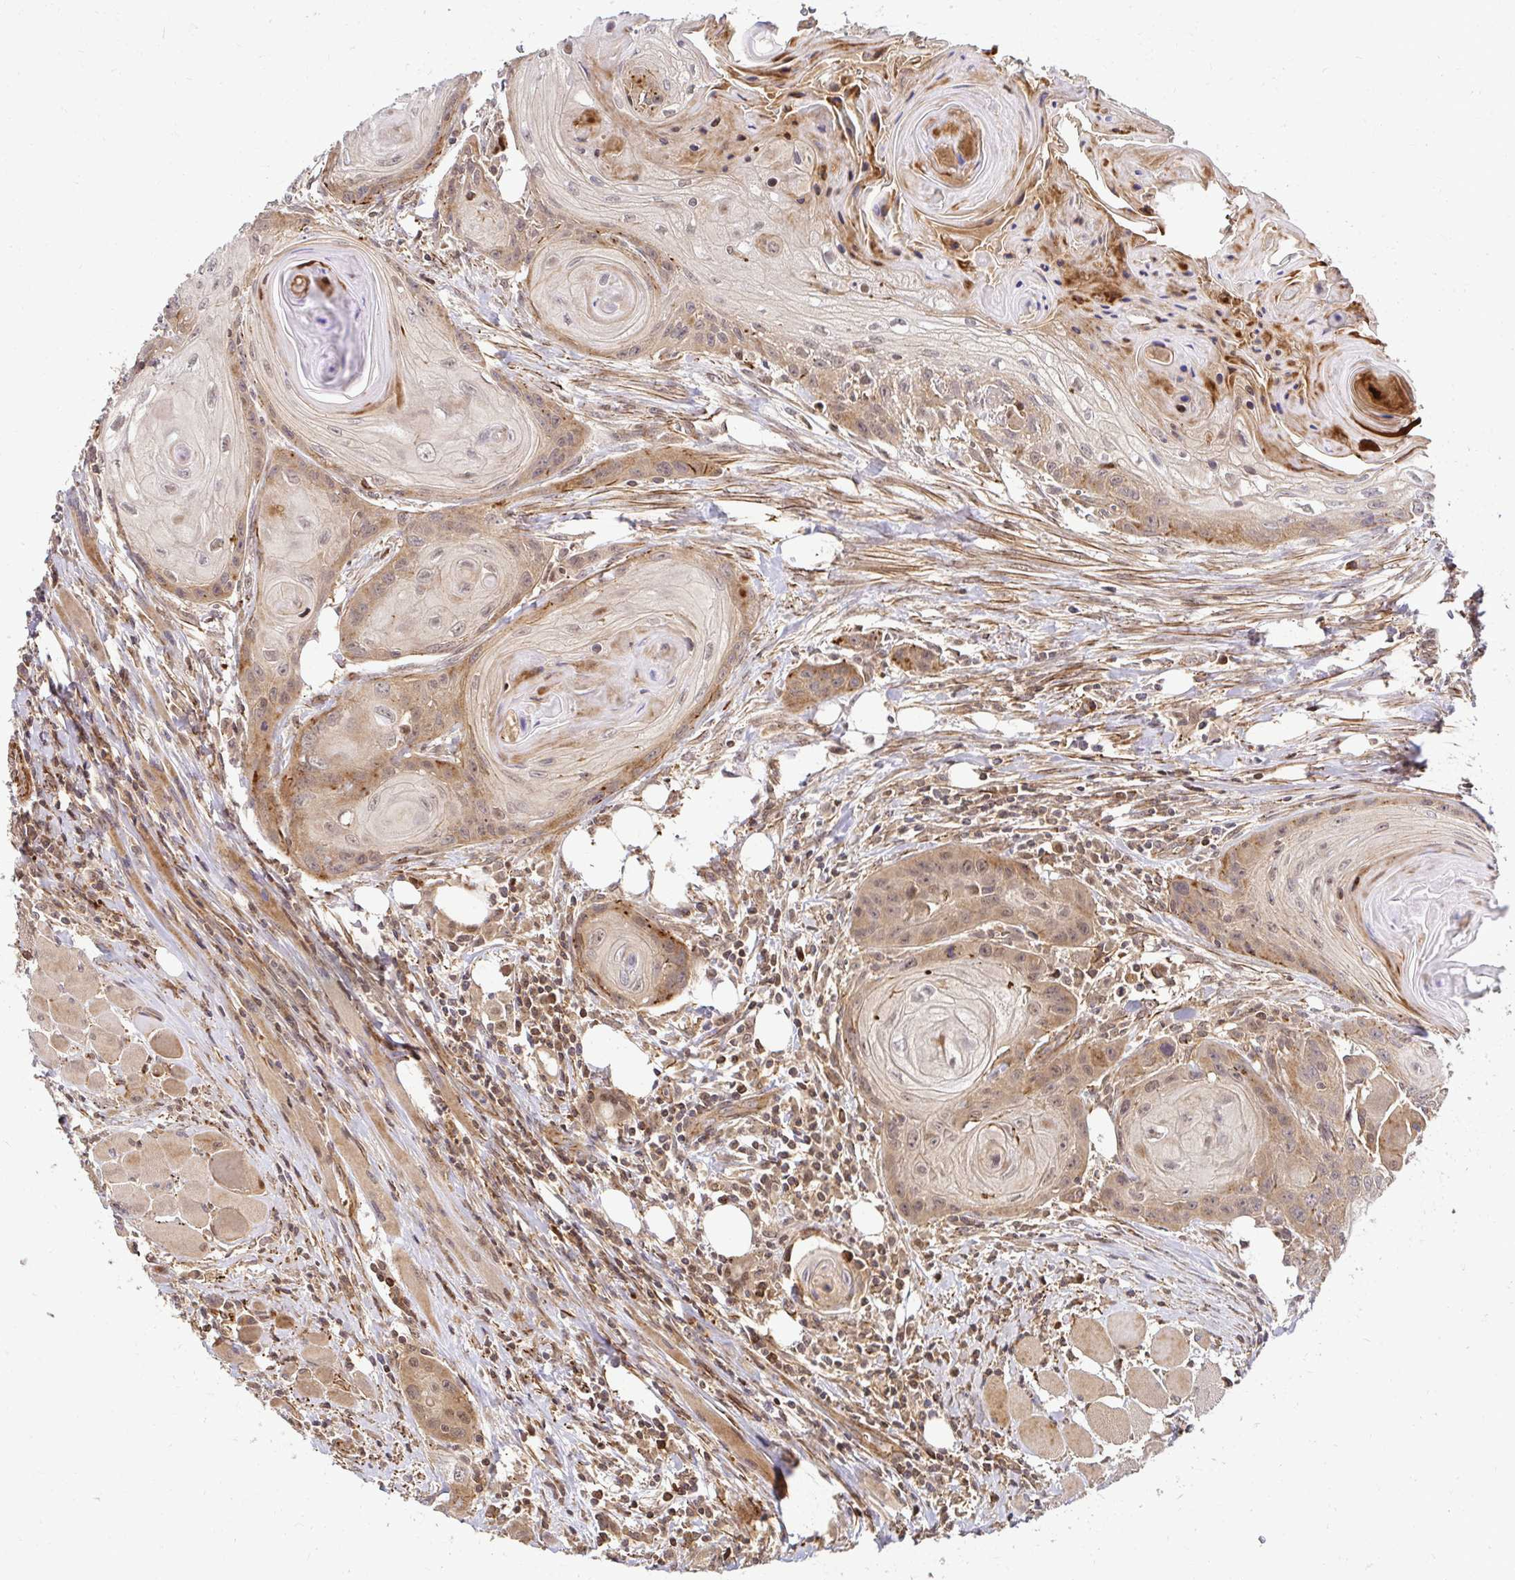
{"staining": {"intensity": "moderate", "quantity": "<25%", "location": "cytoplasmic/membranous"}, "tissue": "head and neck cancer", "cell_type": "Tumor cells", "image_type": "cancer", "snomed": [{"axis": "morphology", "description": "Squamous cell carcinoma, NOS"}, {"axis": "topography", "description": "Oral tissue"}, {"axis": "topography", "description": "Head-Neck"}], "caption": "There is low levels of moderate cytoplasmic/membranous staining in tumor cells of head and neck cancer (squamous cell carcinoma), as demonstrated by immunohistochemical staining (brown color).", "gene": "PSMA4", "patient": {"sex": "male", "age": 58}}